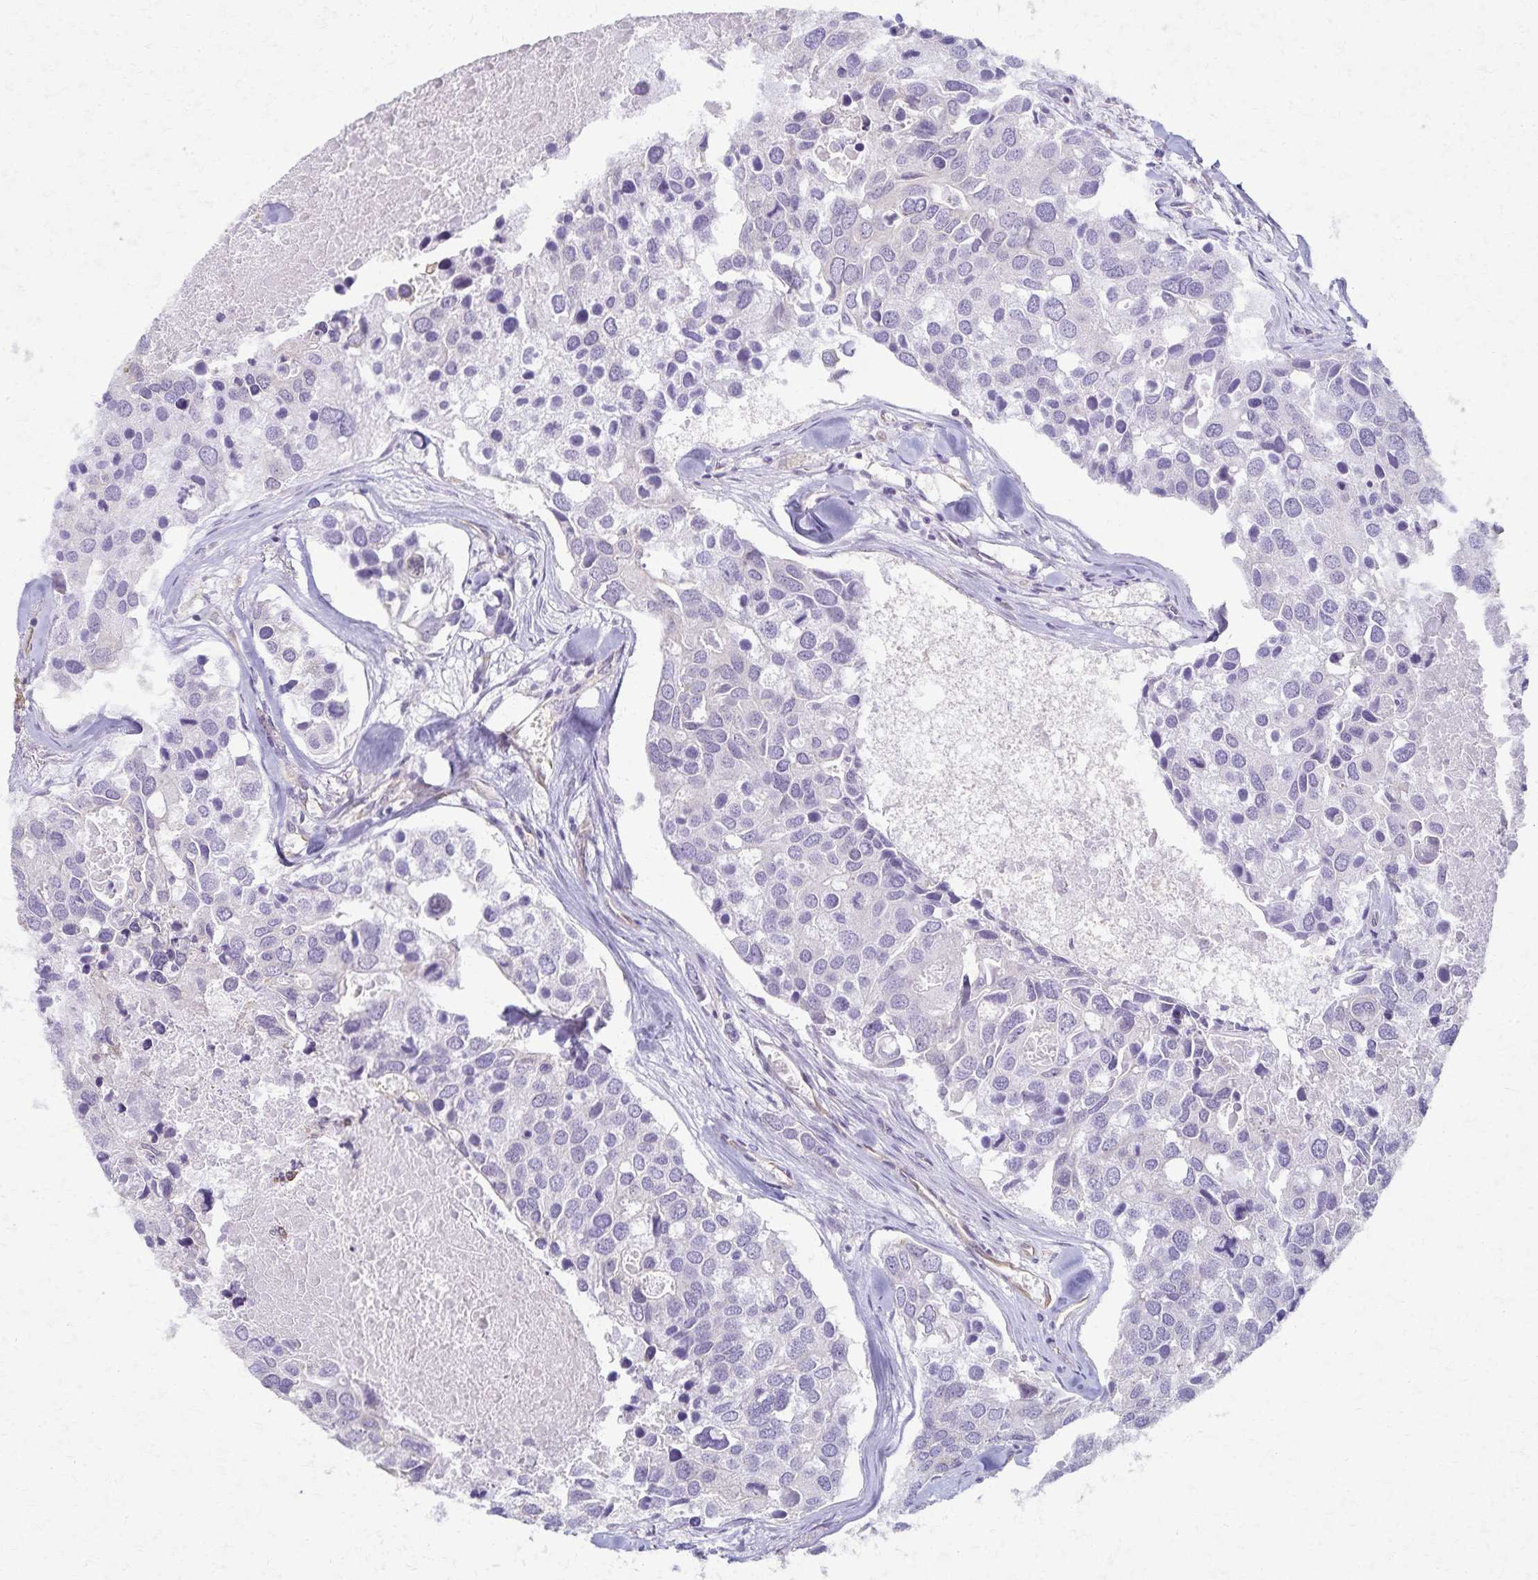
{"staining": {"intensity": "negative", "quantity": "none", "location": "none"}, "tissue": "breast cancer", "cell_type": "Tumor cells", "image_type": "cancer", "snomed": [{"axis": "morphology", "description": "Duct carcinoma"}, {"axis": "topography", "description": "Breast"}], "caption": "DAB (3,3'-diaminobenzidine) immunohistochemical staining of breast cancer reveals no significant expression in tumor cells. The staining is performed using DAB (3,3'-diaminobenzidine) brown chromogen with nuclei counter-stained in using hematoxylin.", "gene": "KISS1", "patient": {"sex": "female", "age": 83}}